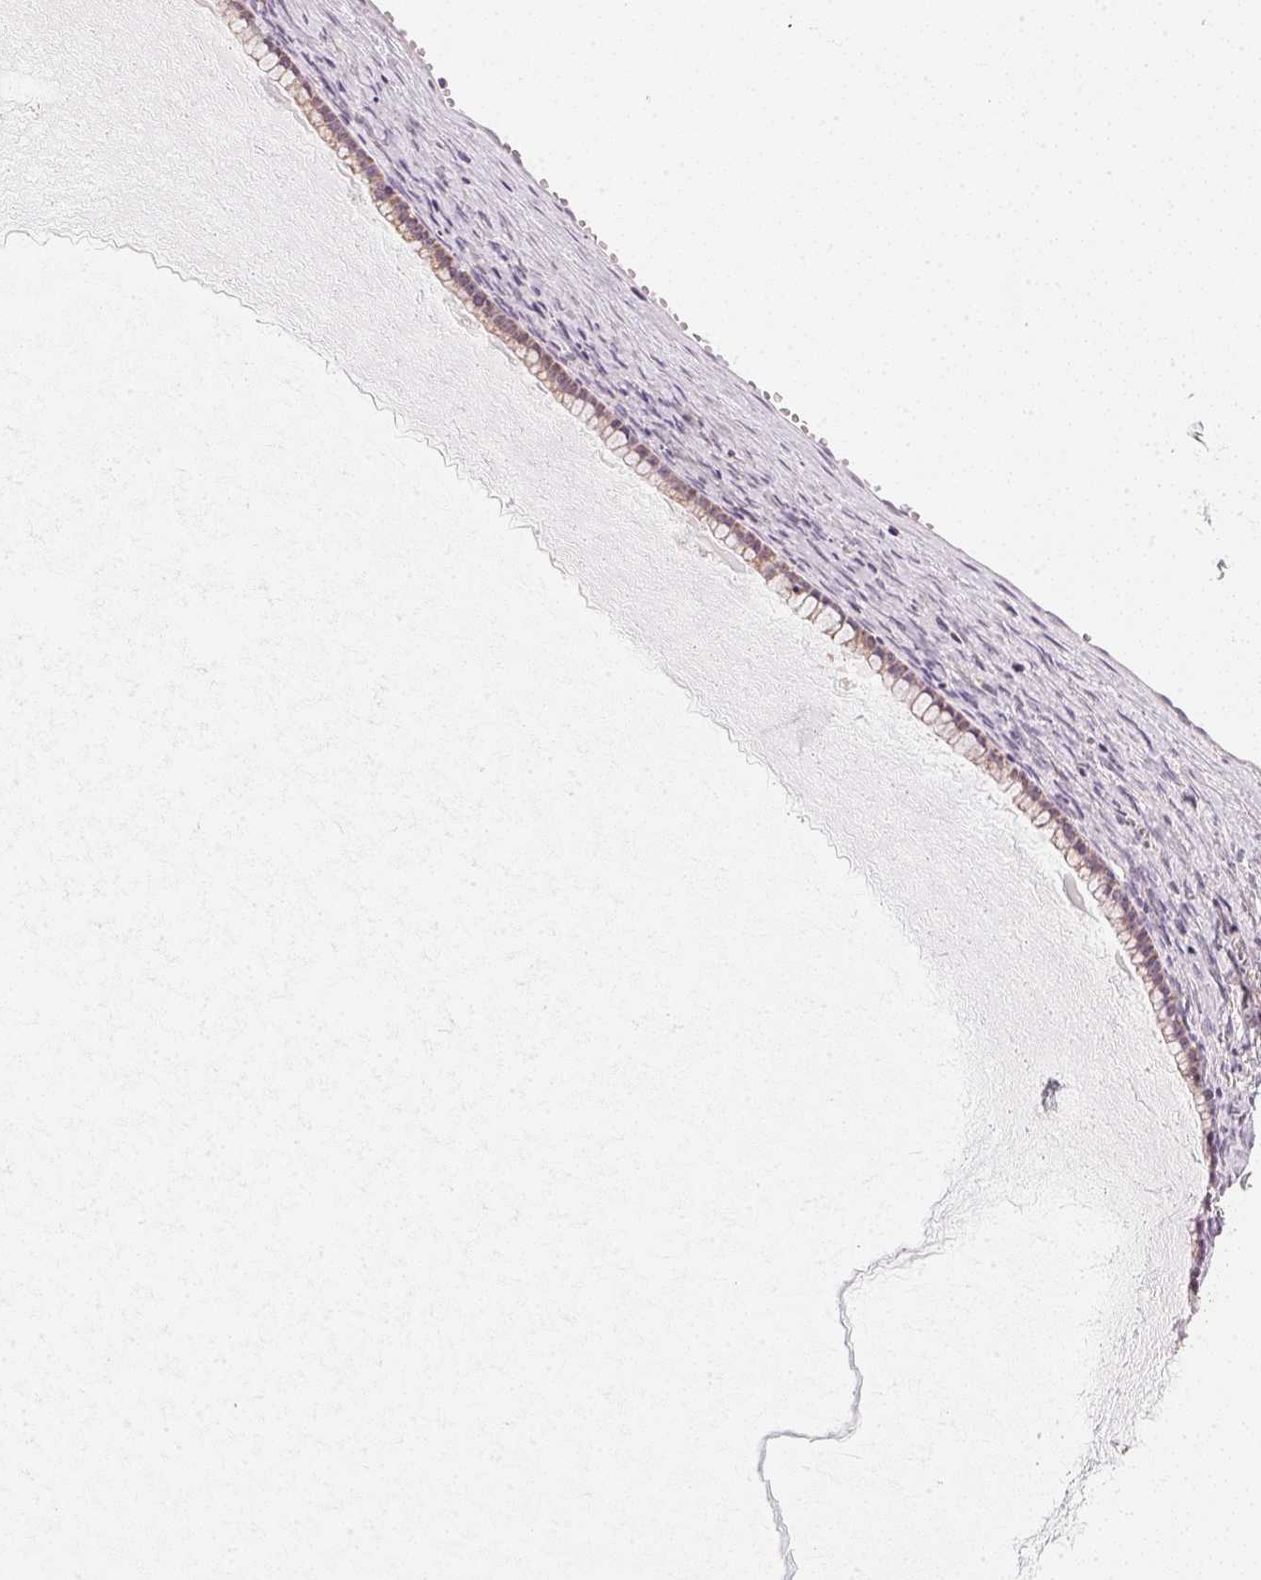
{"staining": {"intensity": "weak", "quantity": "25%-75%", "location": "cytoplasmic/membranous"}, "tissue": "ovarian cancer", "cell_type": "Tumor cells", "image_type": "cancer", "snomed": [{"axis": "morphology", "description": "Cystadenocarcinoma, mucinous, NOS"}, {"axis": "topography", "description": "Ovary"}], "caption": "IHC of ovarian mucinous cystadenocarcinoma exhibits low levels of weak cytoplasmic/membranous staining in approximately 25%-75% of tumor cells.", "gene": "COQ7", "patient": {"sex": "female", "age": 41}}